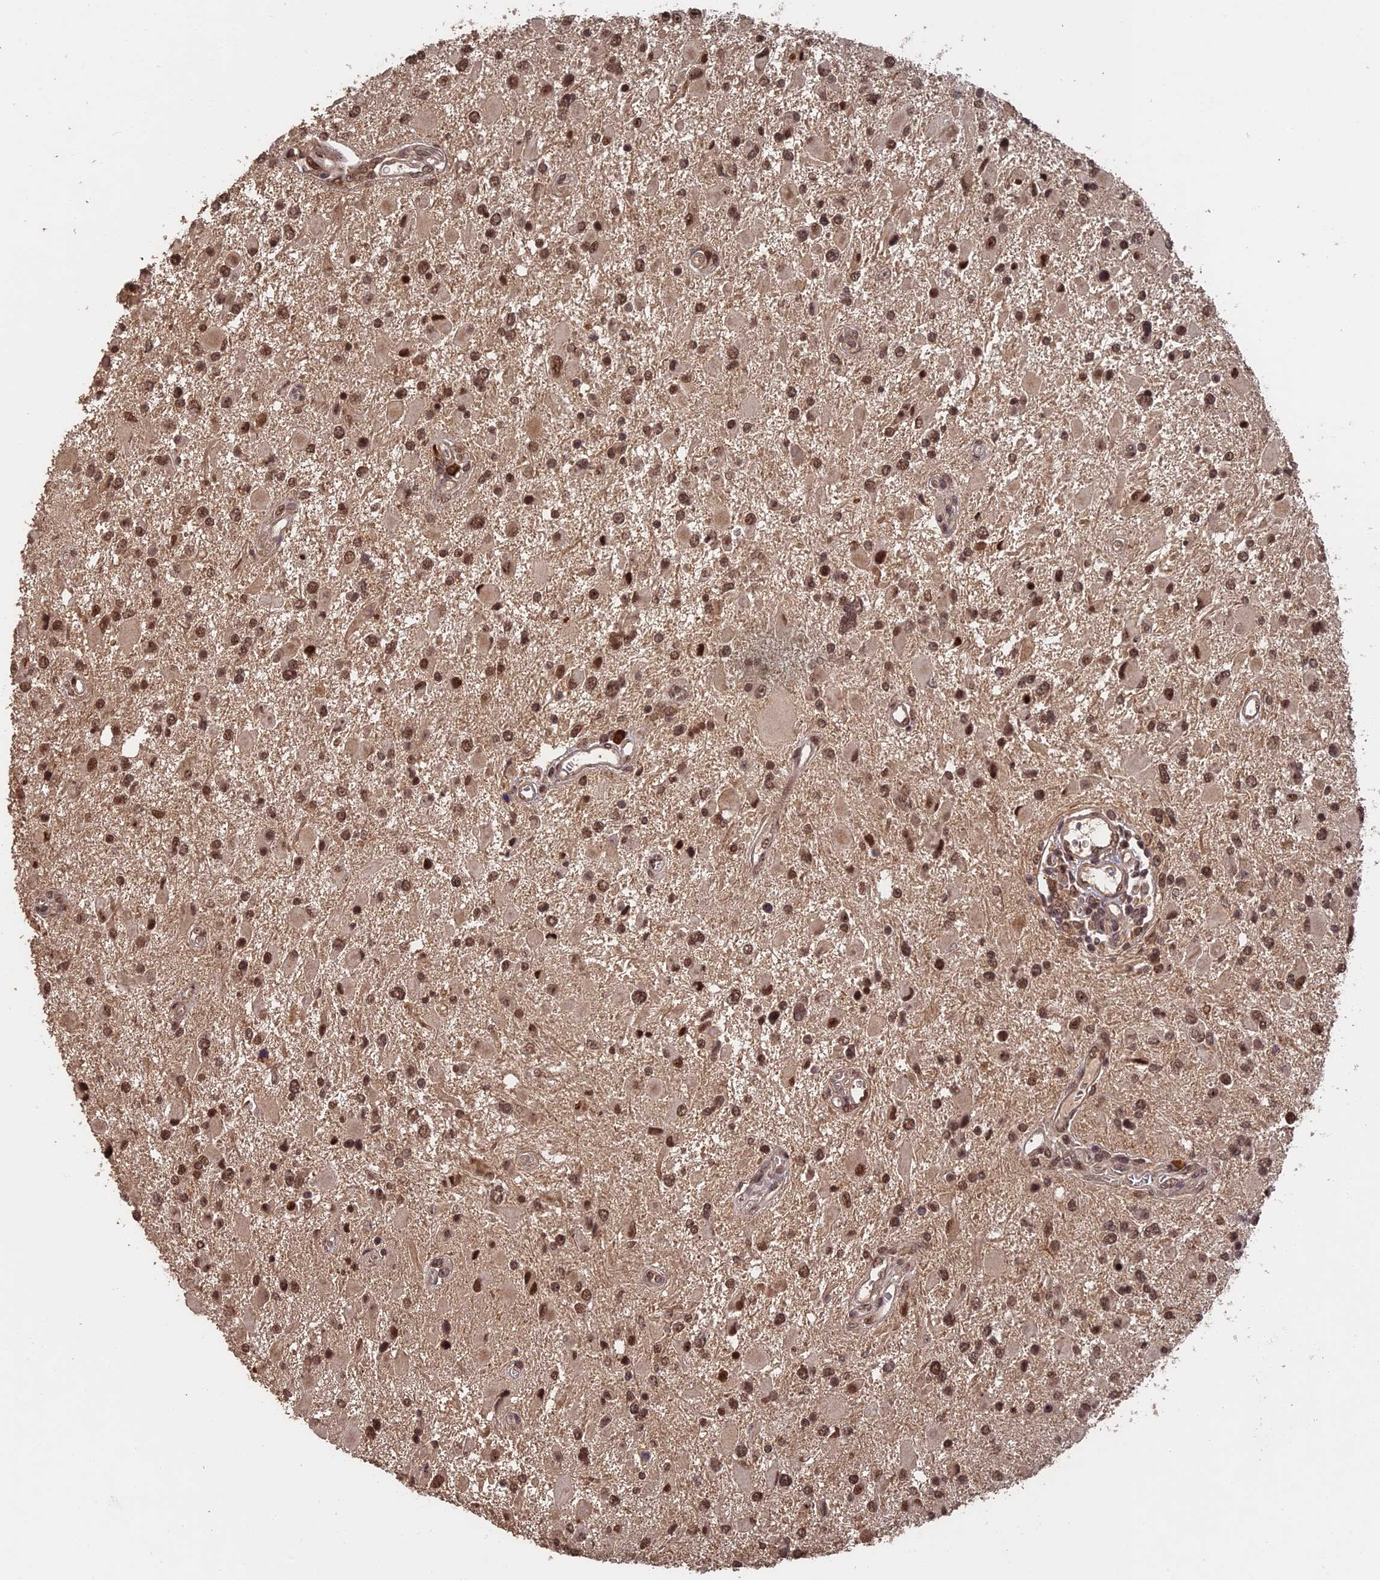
{"staining": {"intensity": "moderate", "quantity": ">75%", "location": "nuclear"}, "tissue": "glioma", "cell_type": "Tumor cells", "image_type": "cancer", "snomed": [{"axis": "morphology", "description": "Glioma, malignant, High grade"}, {"axis": "topography", "description": "Brain"}], "caption": "Protein analysis of glioma tissue displays moderate nuclear expression in approximately >75% of tumor cells.", "gene": "OSBPL1A", "patient": {"sex": "male", "age": 53}}